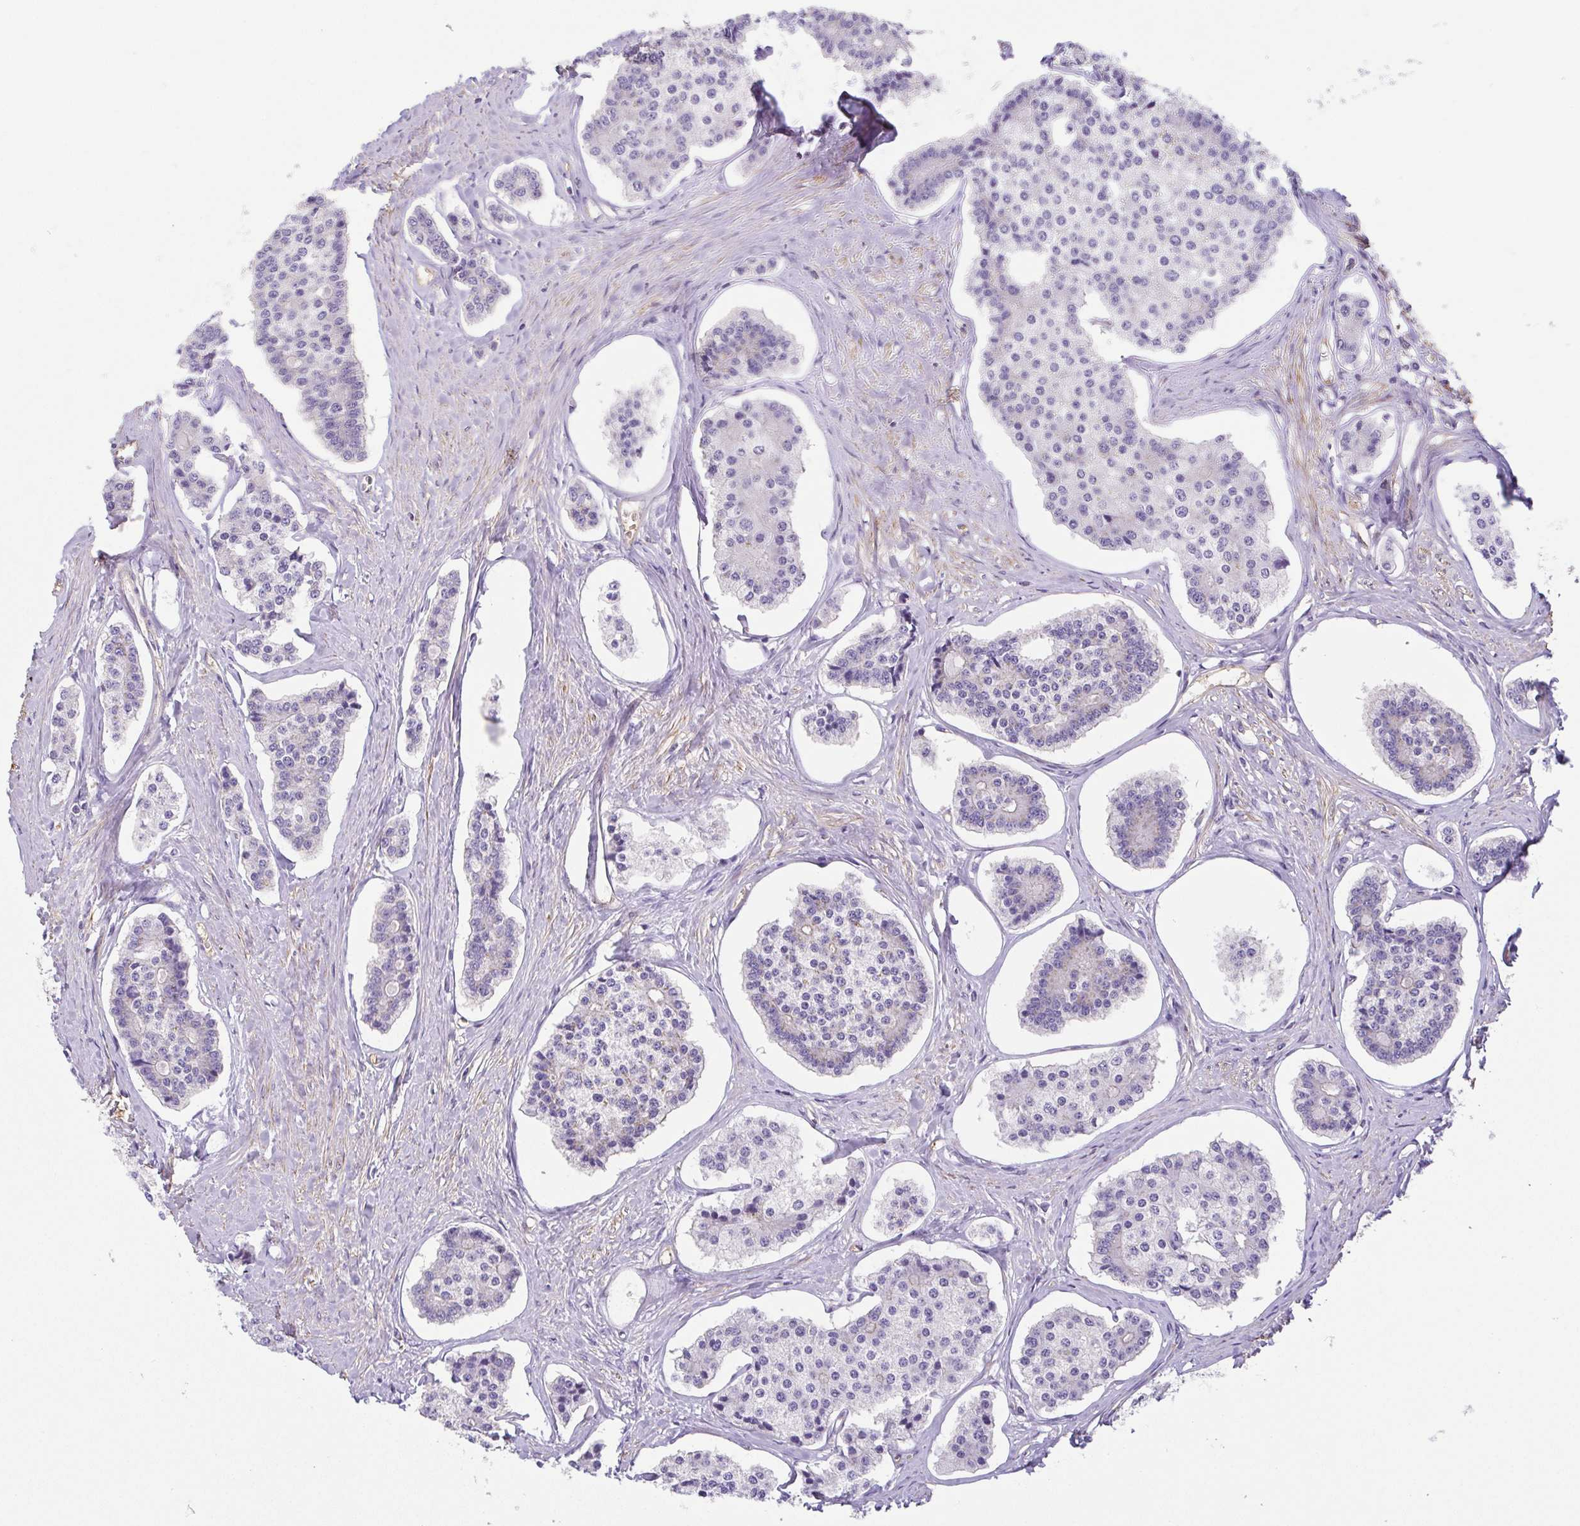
{"staining": {"intensity": "negative", "quantity": "none", "location": "none"}, "tissue": "carcinoid", "cell_type": "Tumor cells", "image_type": "cancer", "snomed": [{"axis": "morphology", "description": "Carcinoid, malignant, NOS"}, {"axis": "topography", "description": "Small intestine"}], "caption": "The histopathology image displays no significant positivity in tumor cells of carcinoid. (DAB immunohistochemistry (IHC) visualized using brightfield microscopy, high magnification).", "gene": "MYL6", "patient": {"sex": "female", "age": 65}}